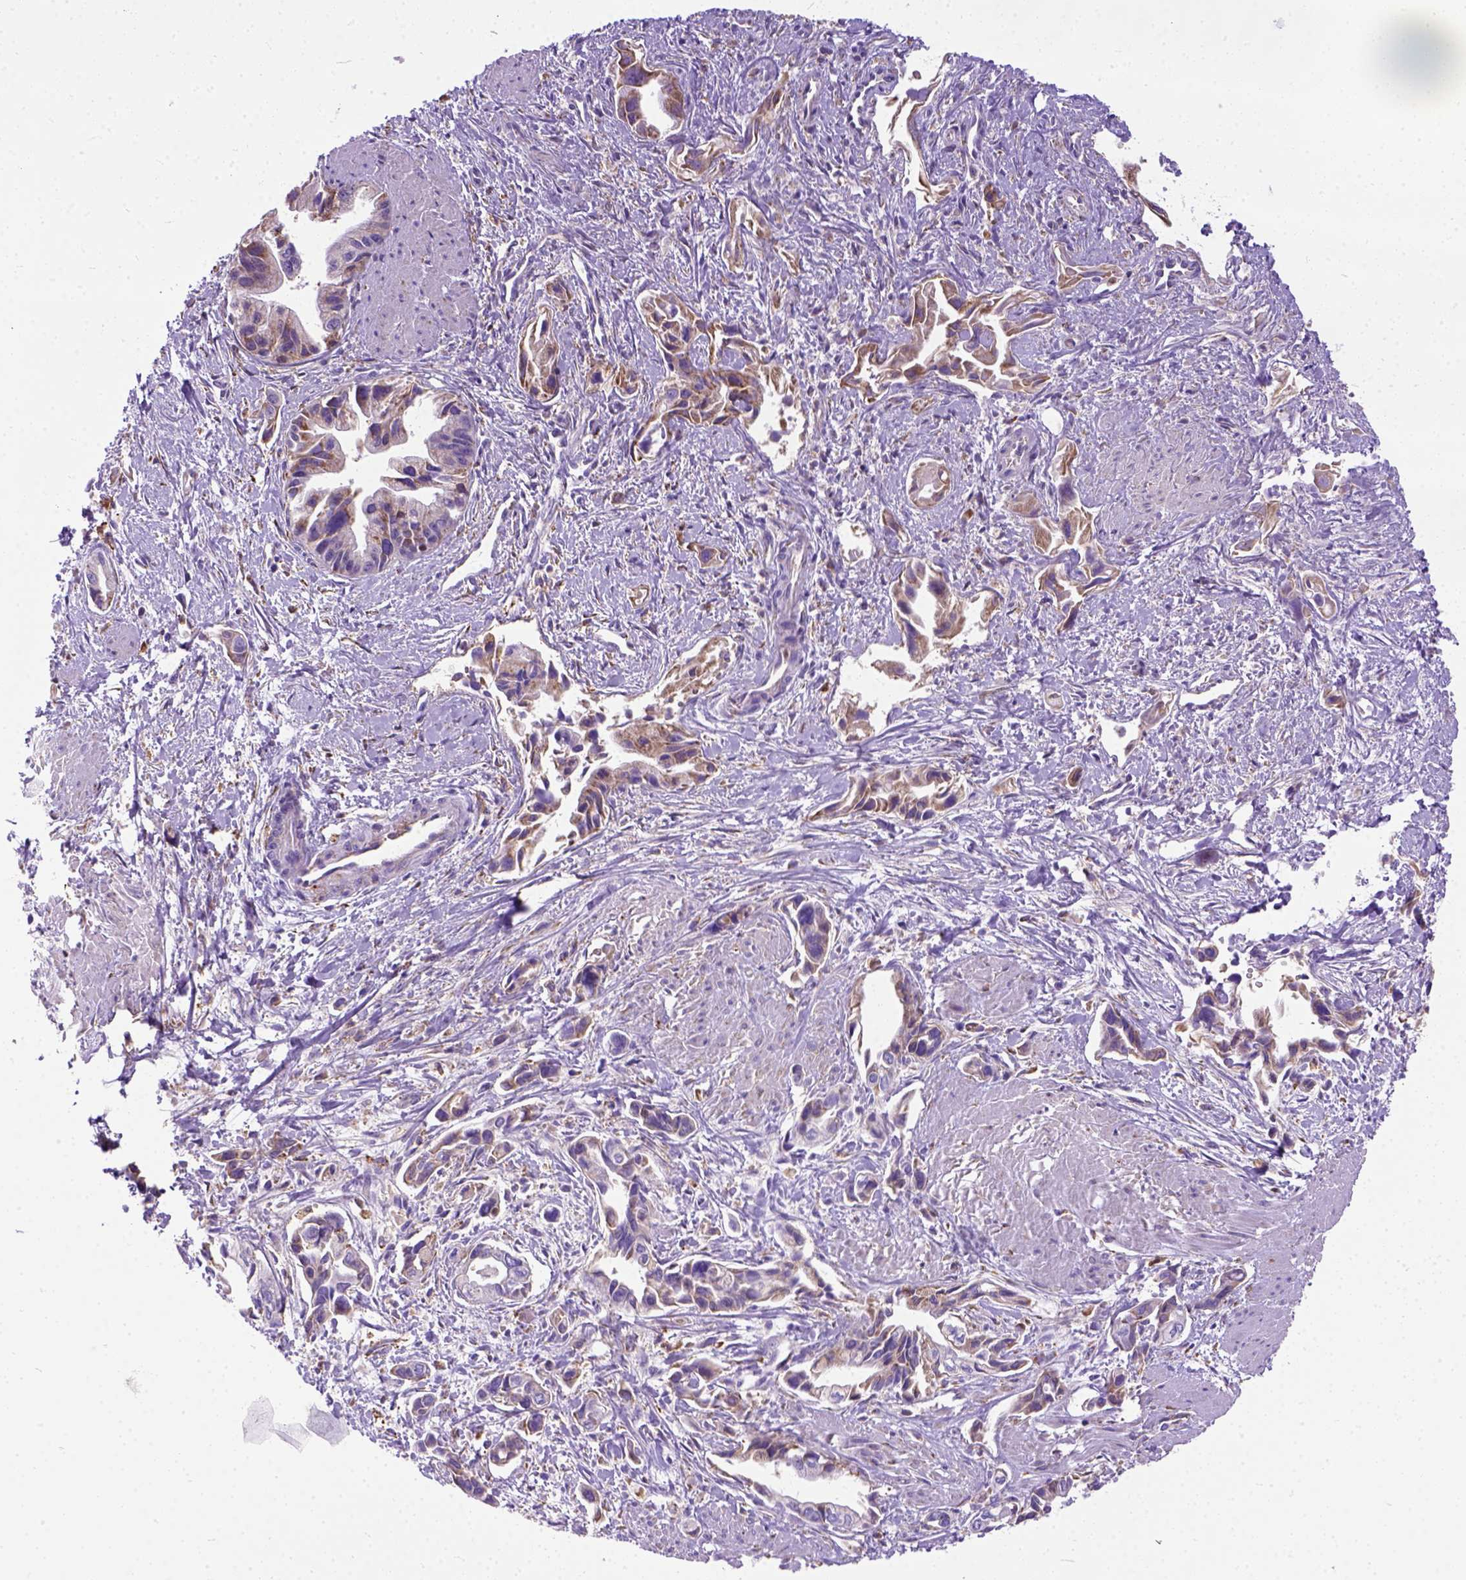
{"staining": {"intensity": "moderate", "quantity": "25%-75%", "location": "cytoplasmic/membranous"}, "tissue": "pancreatic cancer", "cell_type": "Tumor cells", "image_type": "cancer", "snomed": [{"axis": "morphology", "description": "Adenocarcinoma, NOS"}, {"axis": "topography", "description": "Pancreas"}], "caption": "A medium amount of moderate cytoplasmic/membranous positivity is identified in about 25%-75% of tumor cells in pancreatic cancer (adenocarcinoma) tissue.", "gene": "PLK4", "patient": {"sex": "female", "age": 61}}